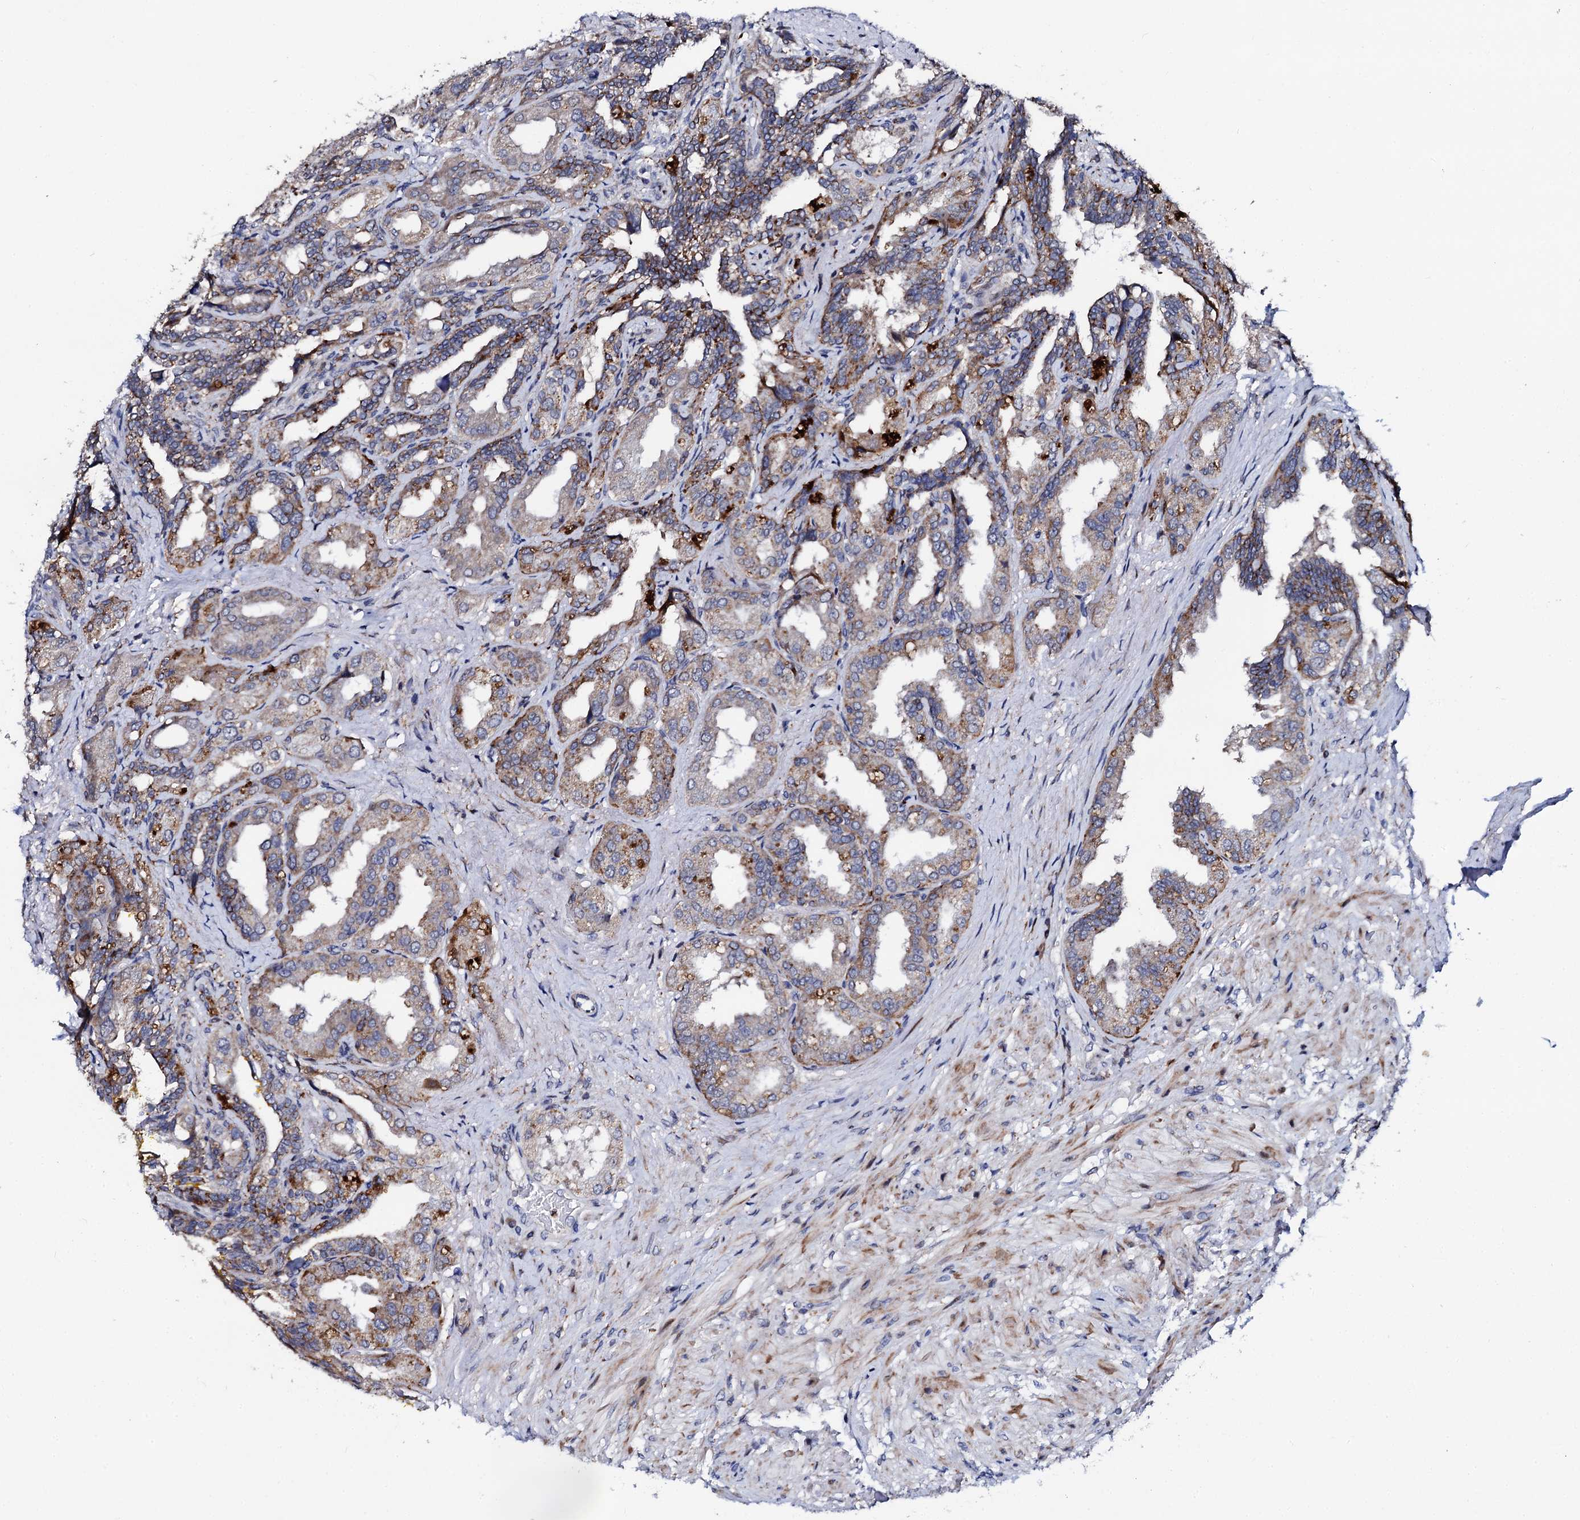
{"staining": {"intensity": "moderate", "quantity": ">75%", "location": "cytoplasmic/membranous"}, "tissue": "seminal vesicle", "cell_type": "Glandular cells", "image_type": "normal", "snomed": [{"axis": "morphology", "description": "Normal tissue, NOS"}, {"axis": "topography", "description": "Seminal veicle"}], "caption": "Immunohistochemistry (IHC) (DAB (3,3'-diaminobenzidine)) staining of benign human seminal vesicle reveals moderate cytoplasmic/membranous protein positivity in approximately >75% of glandular cells.", "gene": "TCIRG1", "patient": {"sex": "male", "age": 63}}